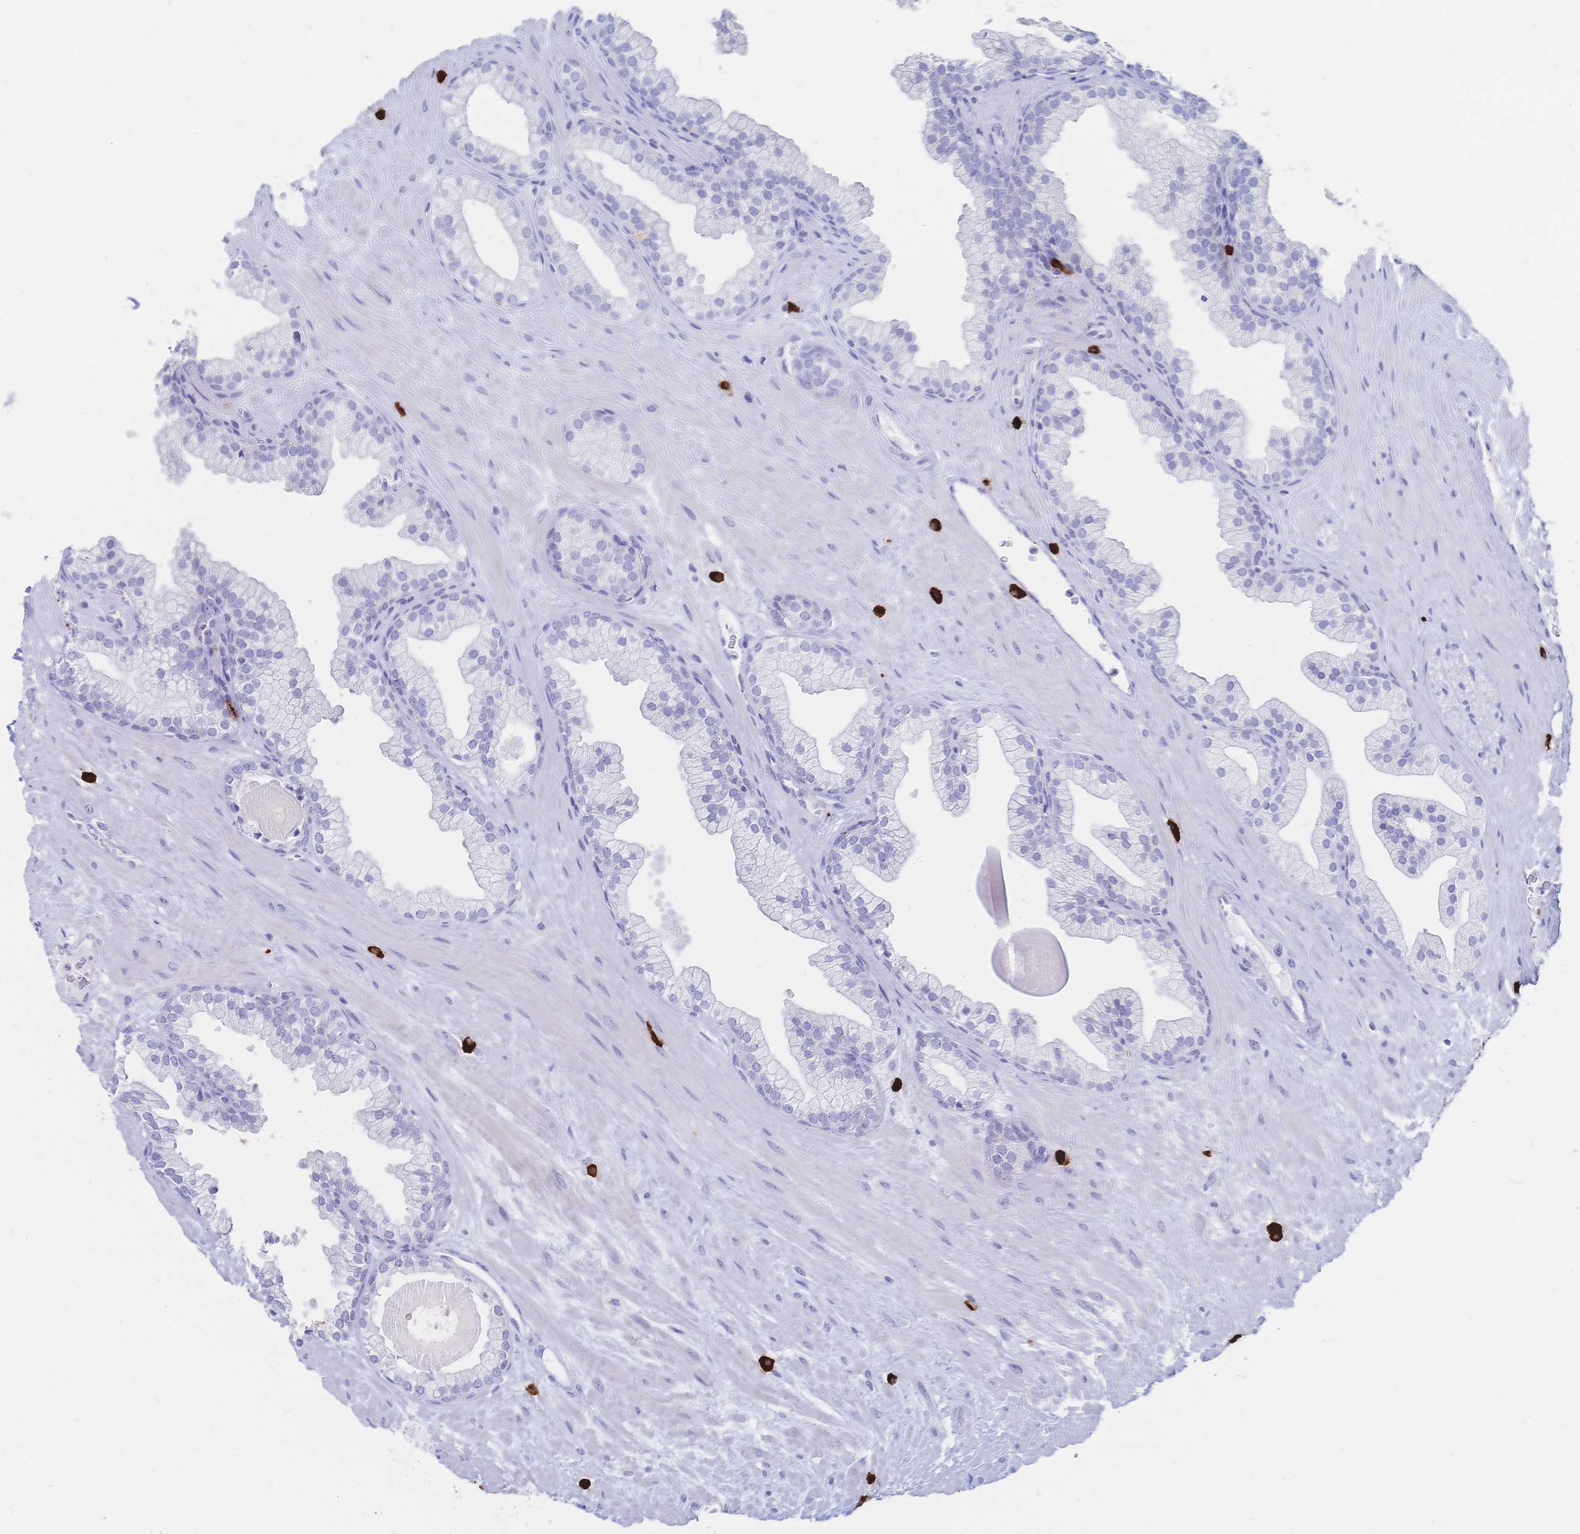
{"staining": {"intensity": "negative", "quantity": "none", "location": "none"}, "tissue": "prostate", "cell_type": "Glandular cells", "image_type": "normal", "snomed": [{"axis": "morphology", "description": "Normal tissue, NOS"}, {"axis": "topography", "description": "Prostate"}, {"axis": "topography", "description": "Peripheral nerve tissue"}], "caption": "This is an IHC histopathology image of normal prostate. There is no positivity in glandular cells.", "gene": "IL2RB", "patient": {"sex": "male", "age": 61}}